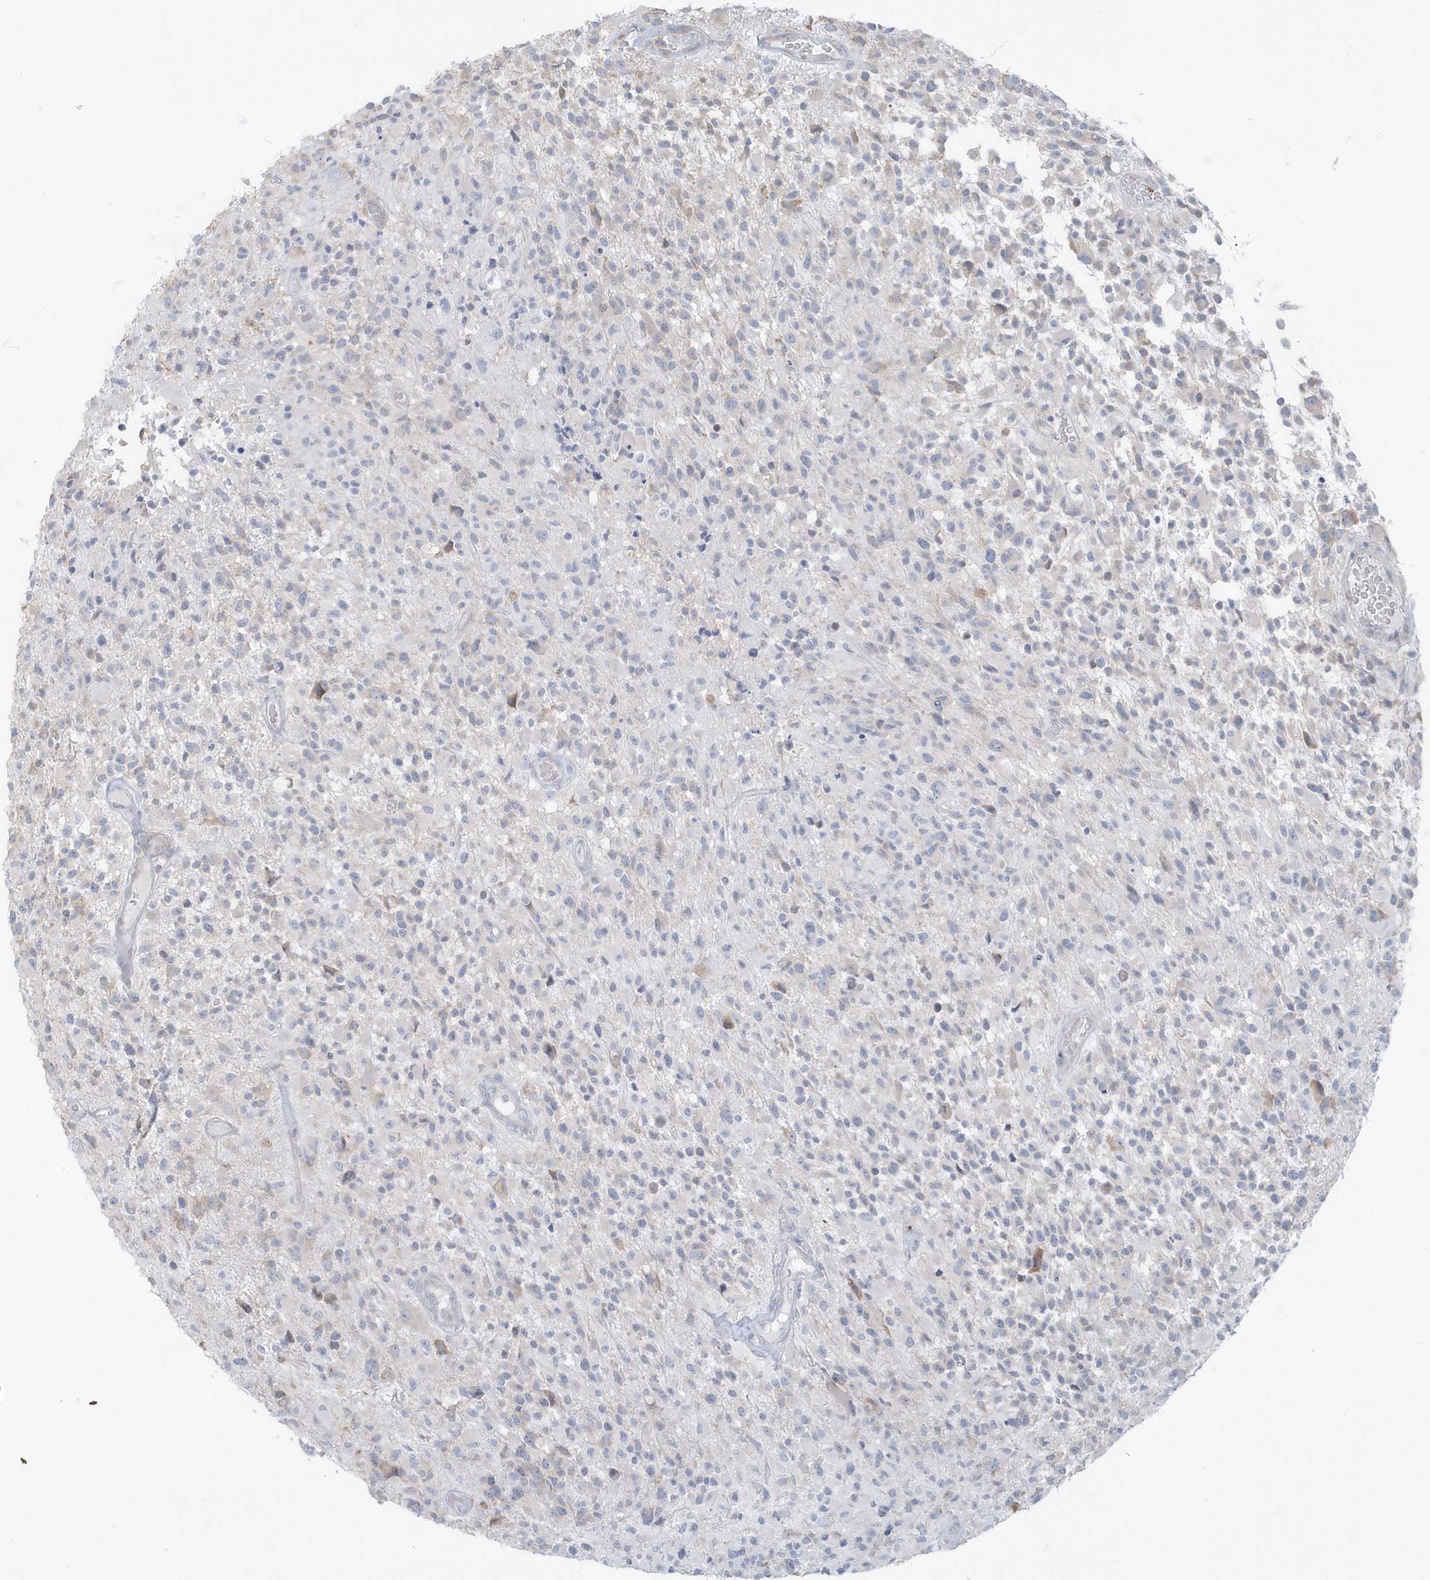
{"staining": {"intensity": "negative", "quantity": "none", "location": "none"}, "tissue": "glioma", "cell_type": "Tumor cells", "image_type": "cancer", "snomed": [{"axis": "morphology", "description": "Glioma, malignant, High grade"}, {"axis": "morphology", "description": "Glioblastoma, NOS"}, {"axis": "topography", "description": "Brain"}], "caption": "Glioma stained for a protein using immunohistochemistry shows no expression tumor cells.", "gene": "CCNJ", "patient": {"sex": "male", "age": 60}}